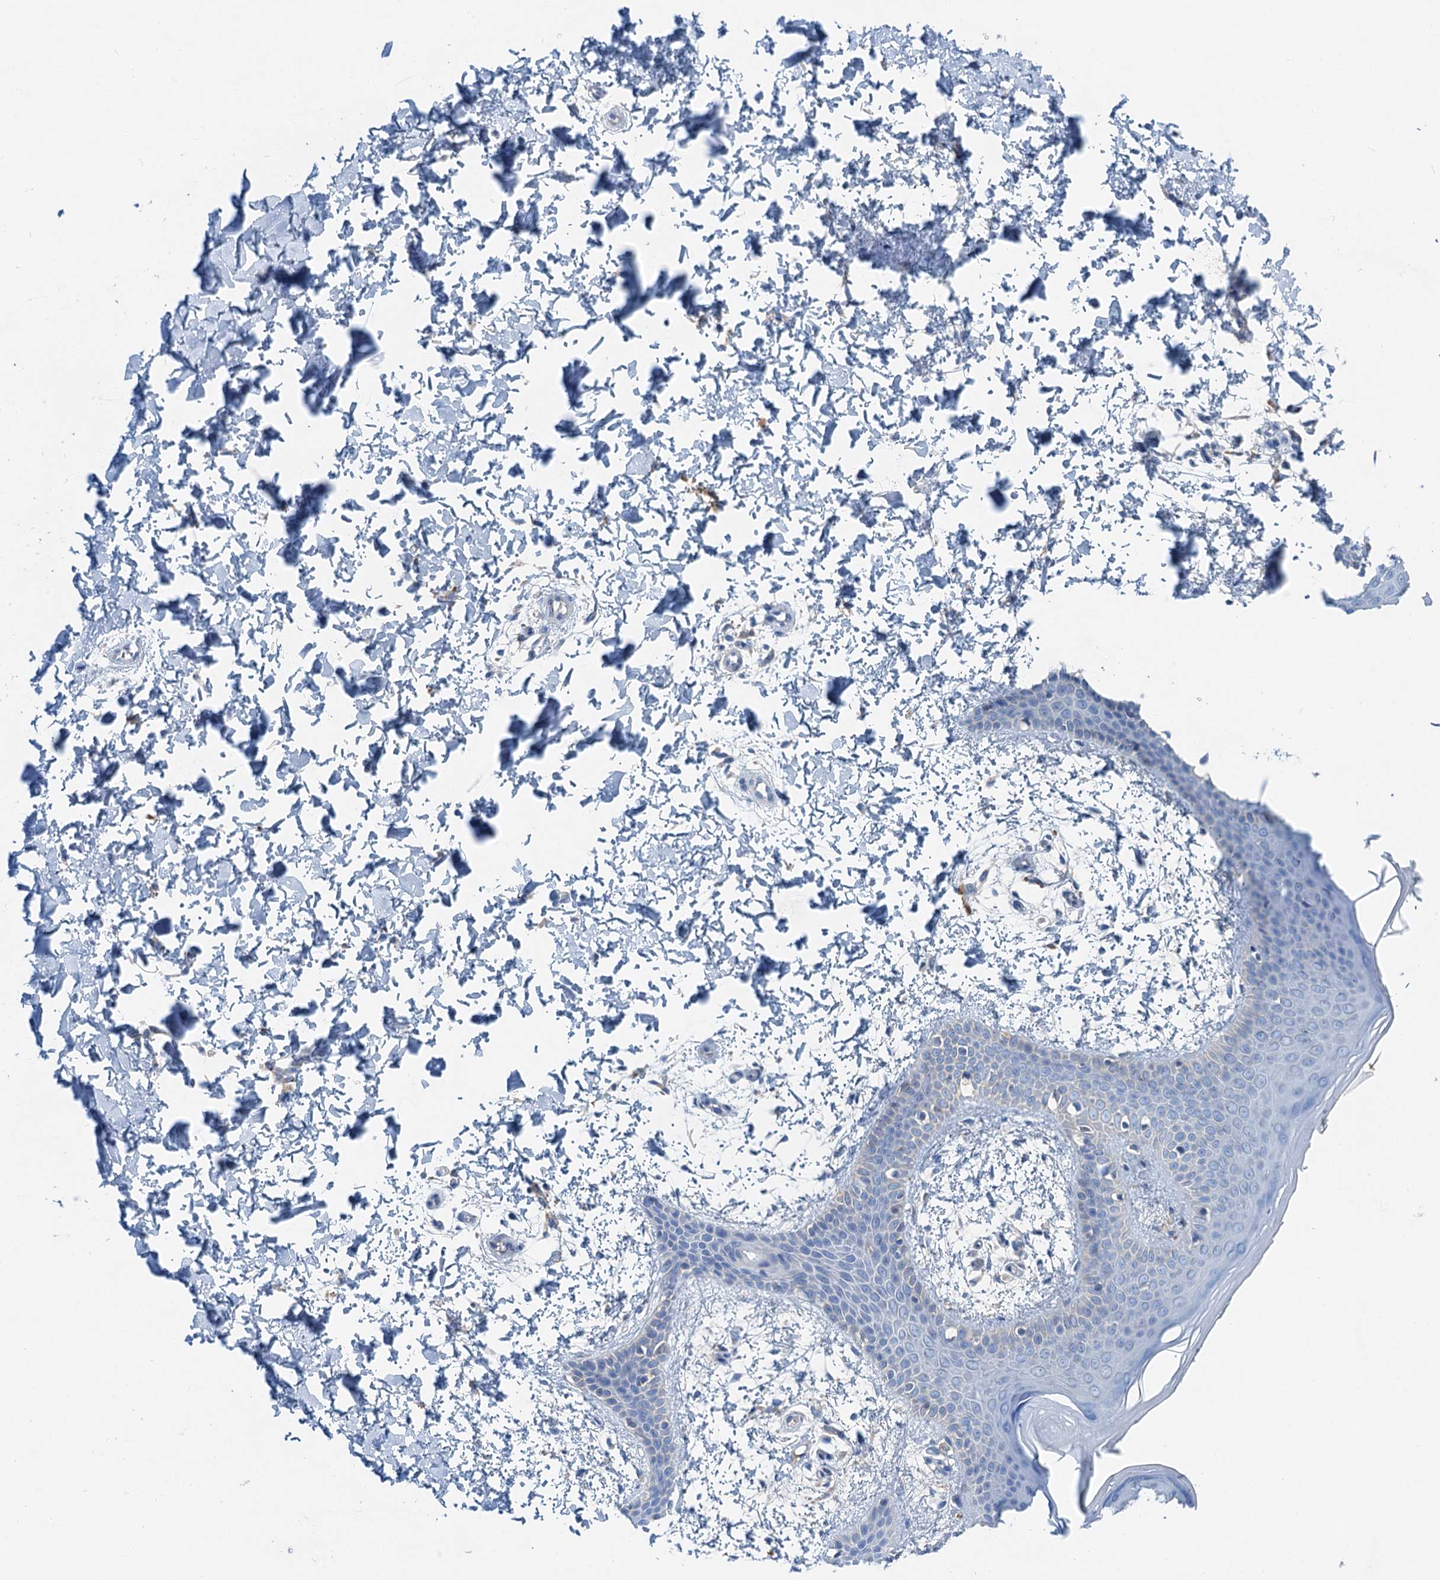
{"staining": {"intensity": "negative", "quantity": "none", "location": "none"}, "tissue": "skin", "cell_type": "Fibroblasts", "image_type": "normal", "snomed": [{"axis": "morphology", "description": "Normal tissue, NOS"}, {"axis": "topography", "description": "Skin"}], "caption": "High power microscopy image of an immunohistochemistry photomicrograph of benign skin, revealing no significant positivity in fibroblasts.", "gene": "OTOA", "patient": {"sex": "male", "age": 36}}